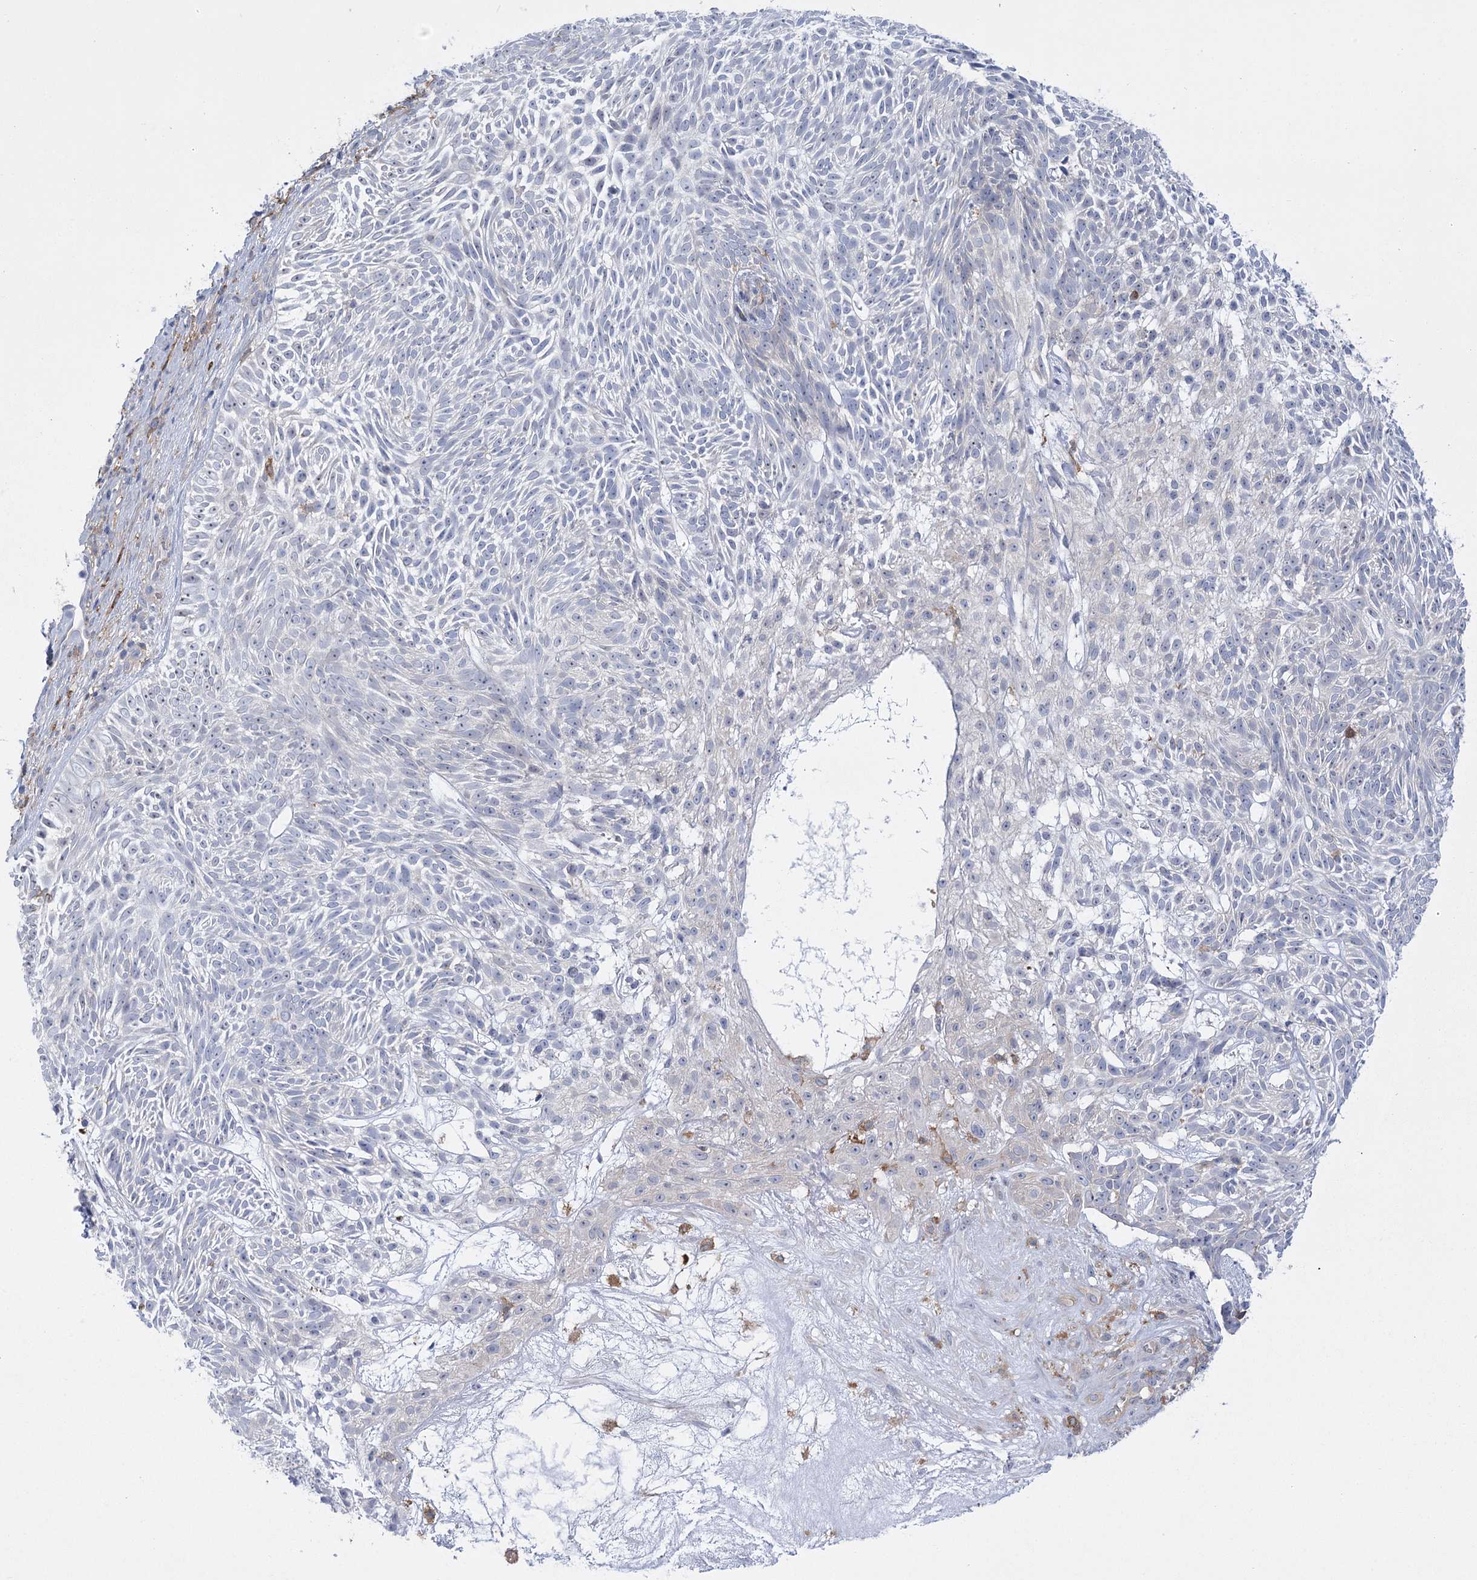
{"staining": {"intensity": "negative", "quantity": "none", "location": "none"}, "tissue": "skin cancer", "cell_type": "Tumor cells", "image_type": "cancer", "snomed": [{"axis": "morphology", "description": "Basal cell carcinoma"}, {"axis": "topography", "description": "Skin"}], "caption": "An IHC photomicrograph of skin cancer is shown. There is no staining in tumor cells of skin cancer. (Immunohistochemistry, brightfield microscopy, high magnification).", "gene": "CCDC88A", "patient": {"sex": "male", "age": 75}}